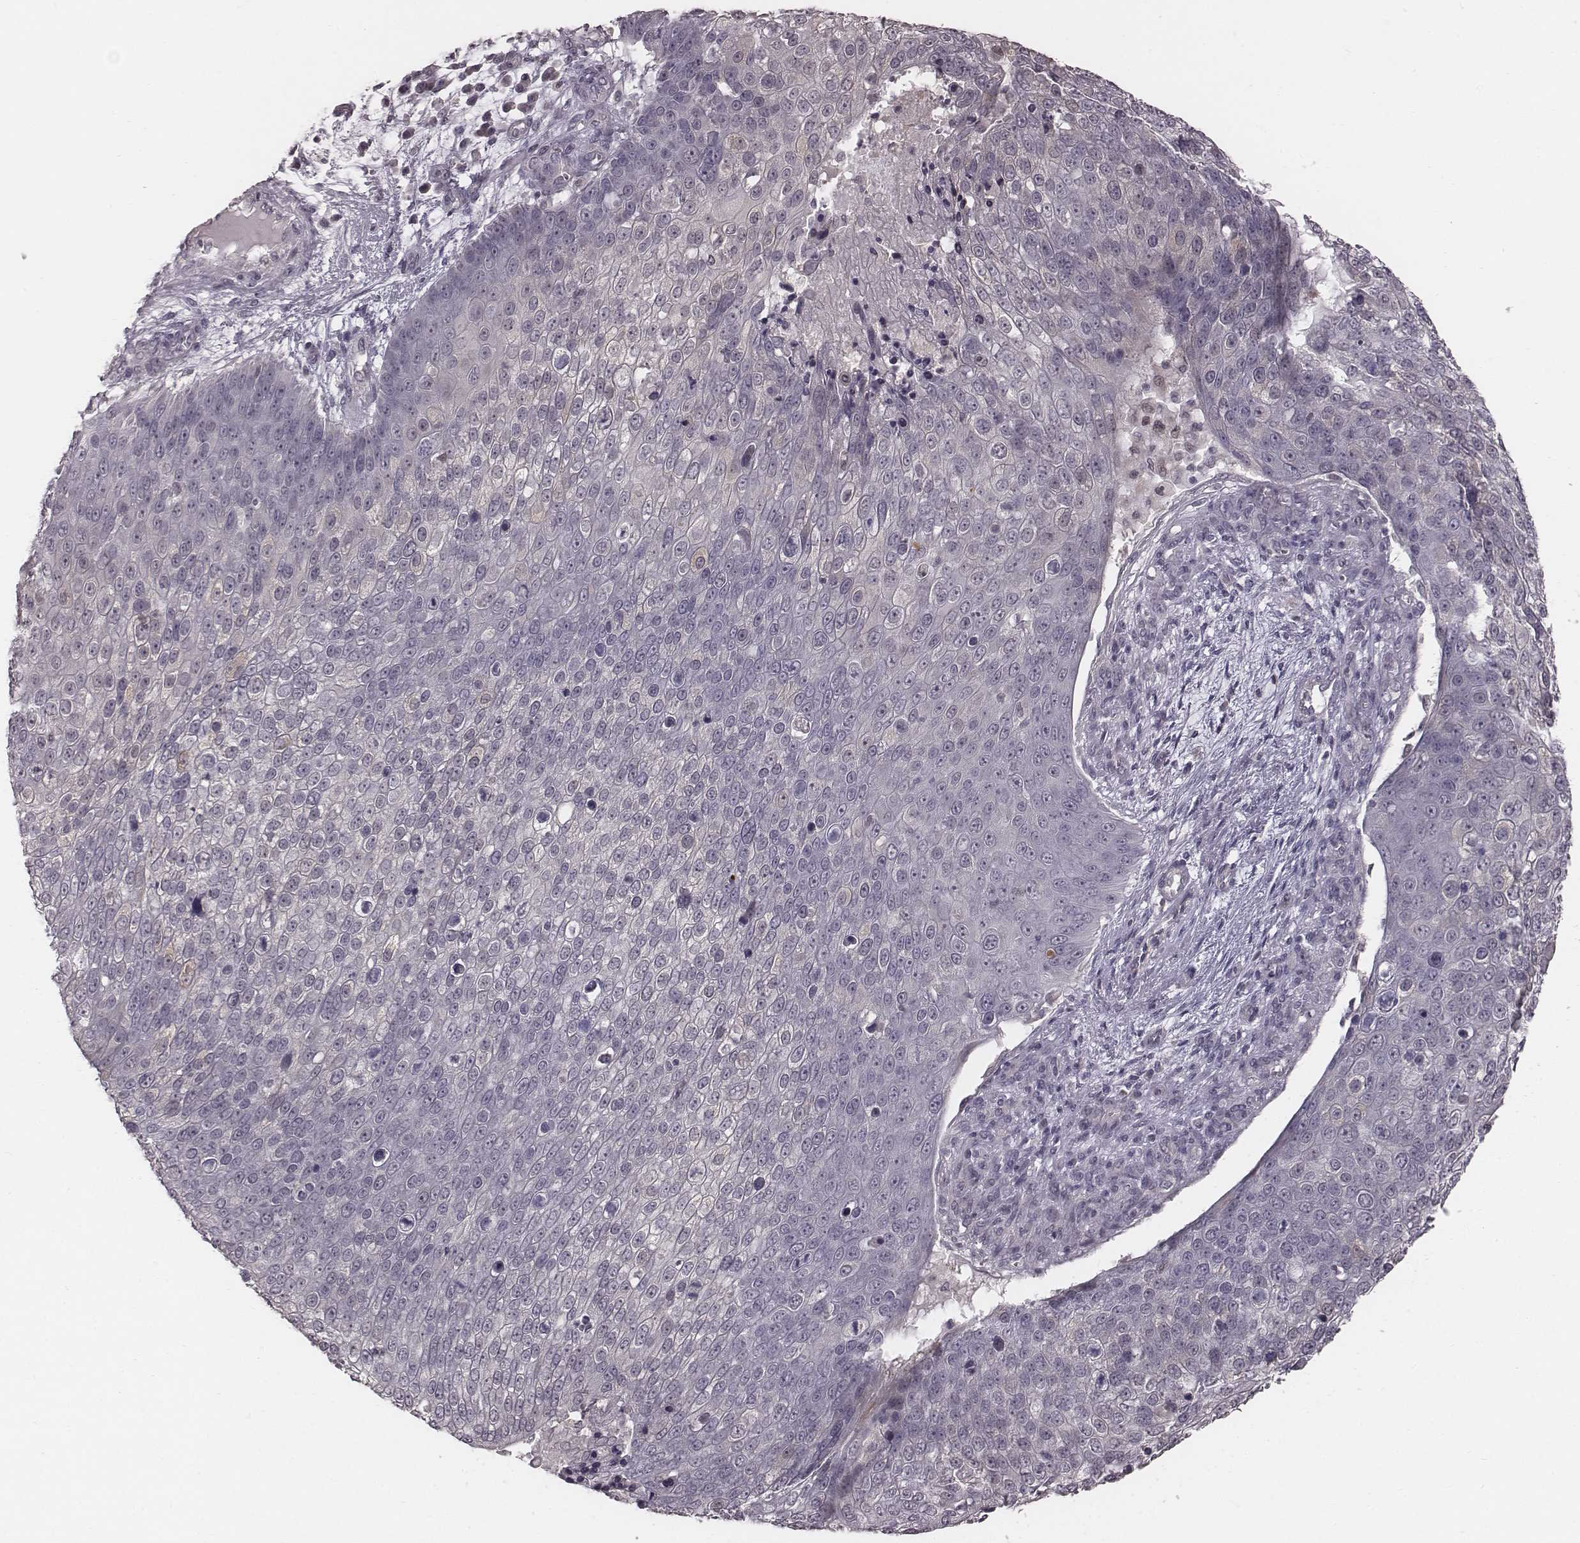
{"staining": {"intensity": "negative", "quantity": "none", "location": "none"}, "tissue": "skin cancer", "cell_type": "Tumor cells", "image_type": "cancer", "snomed": [{"axis": "morphology", "description": "Squamous cell carcinoma, NOS"}, {"axis": "topography", "description": "Skin"}], "caption": "An immunohistochemistry (IHC) photomicrograph of squamous cell carcinoma (skin) is shown. There is no staining in tumor cells of squamous cell carcinoma (skin).", "gene": "IQCG", "patient": {"sex": "male", "age": 71}}